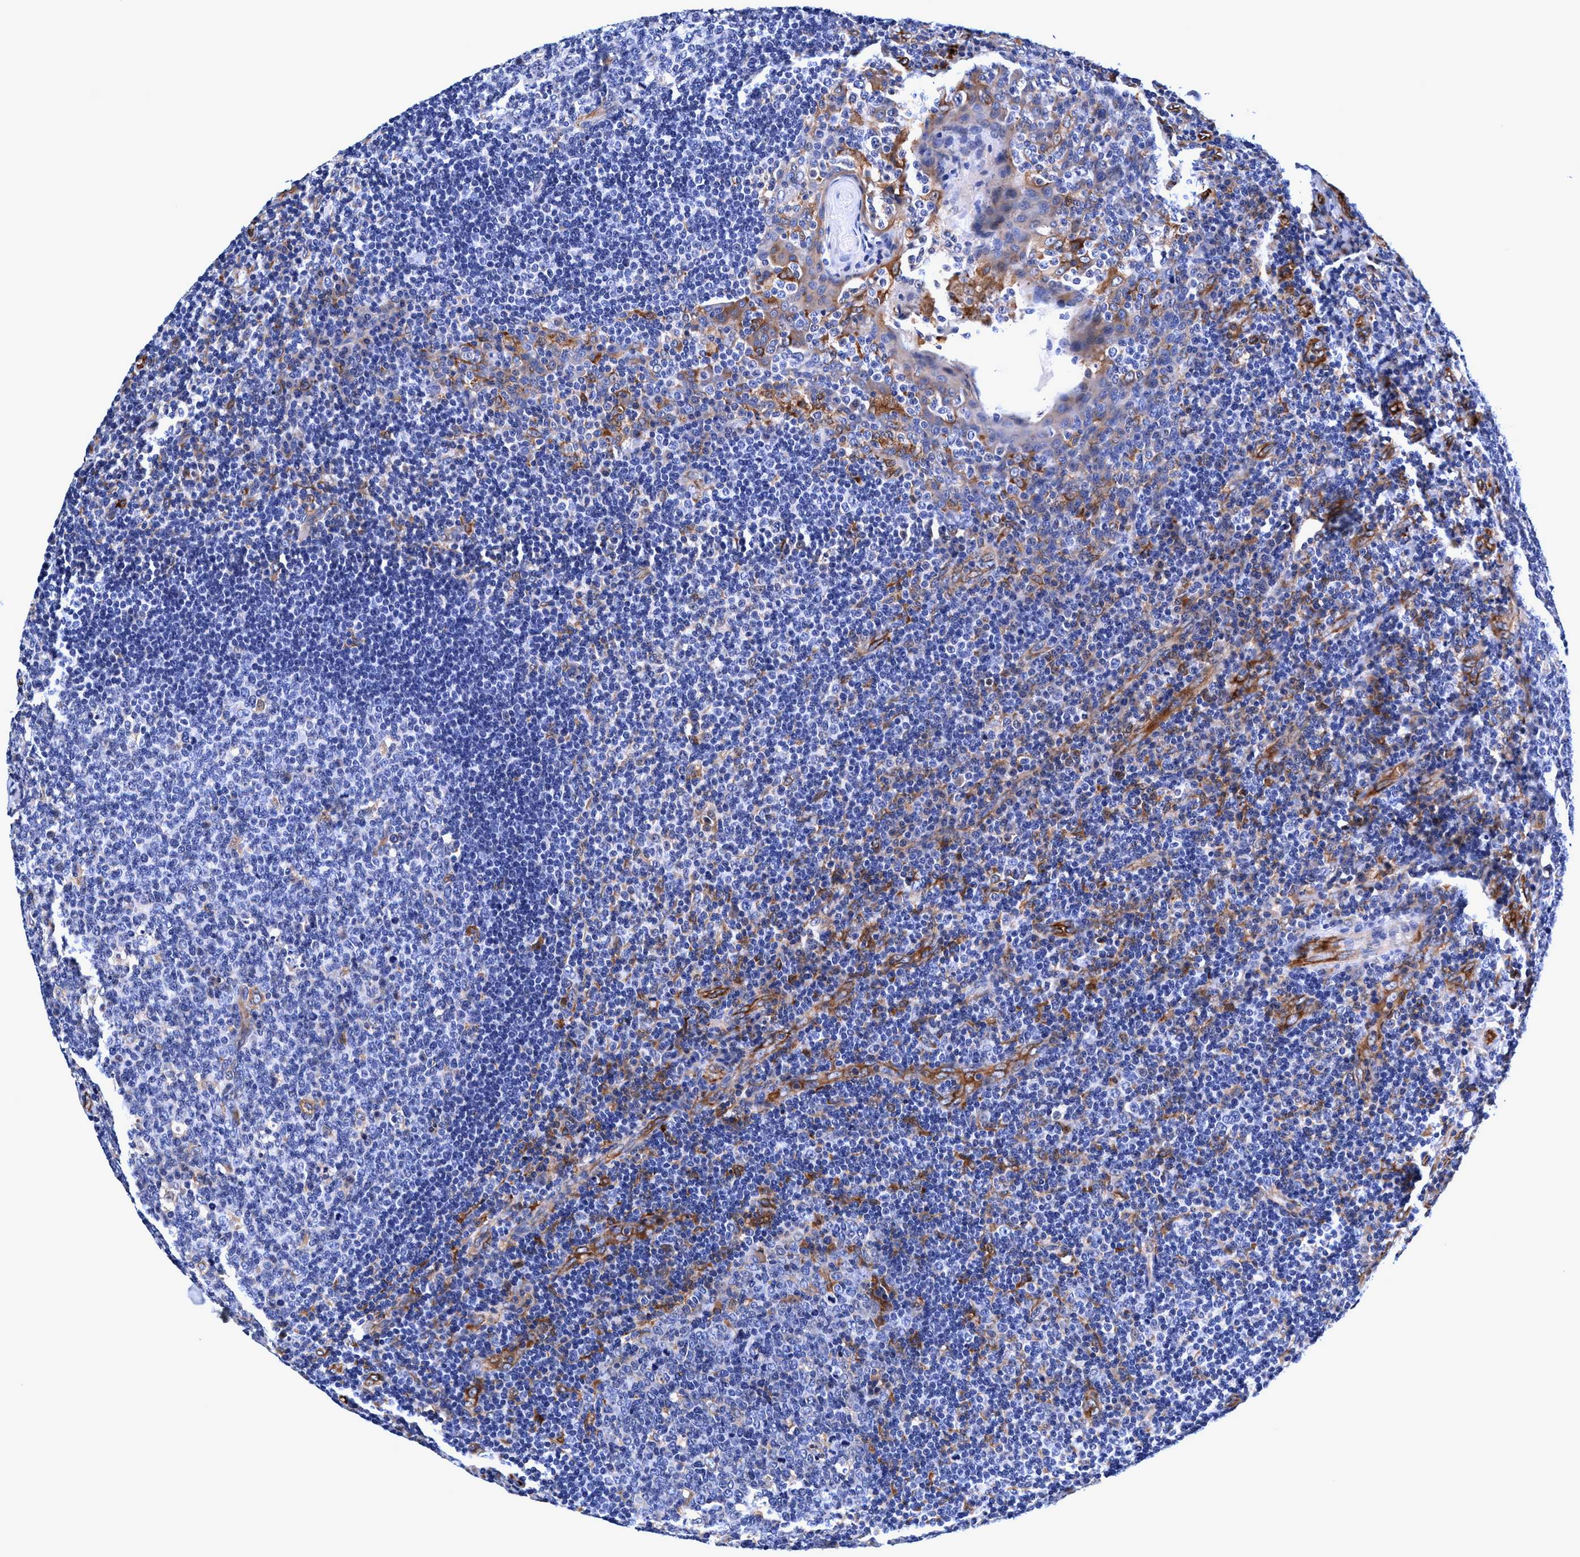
{"staining": {"intensity": "negative", "quantity": "none", "location": "none"}, "tissue": "tonsil", "cell_type": "Germinal center cells", "image_type": "normal", "snomed": [{"axis": "morphology", "description": "Normal tissue, NOS"}, {"axis": "topography", "description": "Tonsil"}], "caption": "An immunohistochemistry (IHC) micrograph of normal tonsil is shown. There is no staining in germinal center cells of tonsil. (Immunohistochemistry, brightfield microscopy, high magnification).", "gene": "UBALD2", "patient": {"sex": "male", "age": 17}}